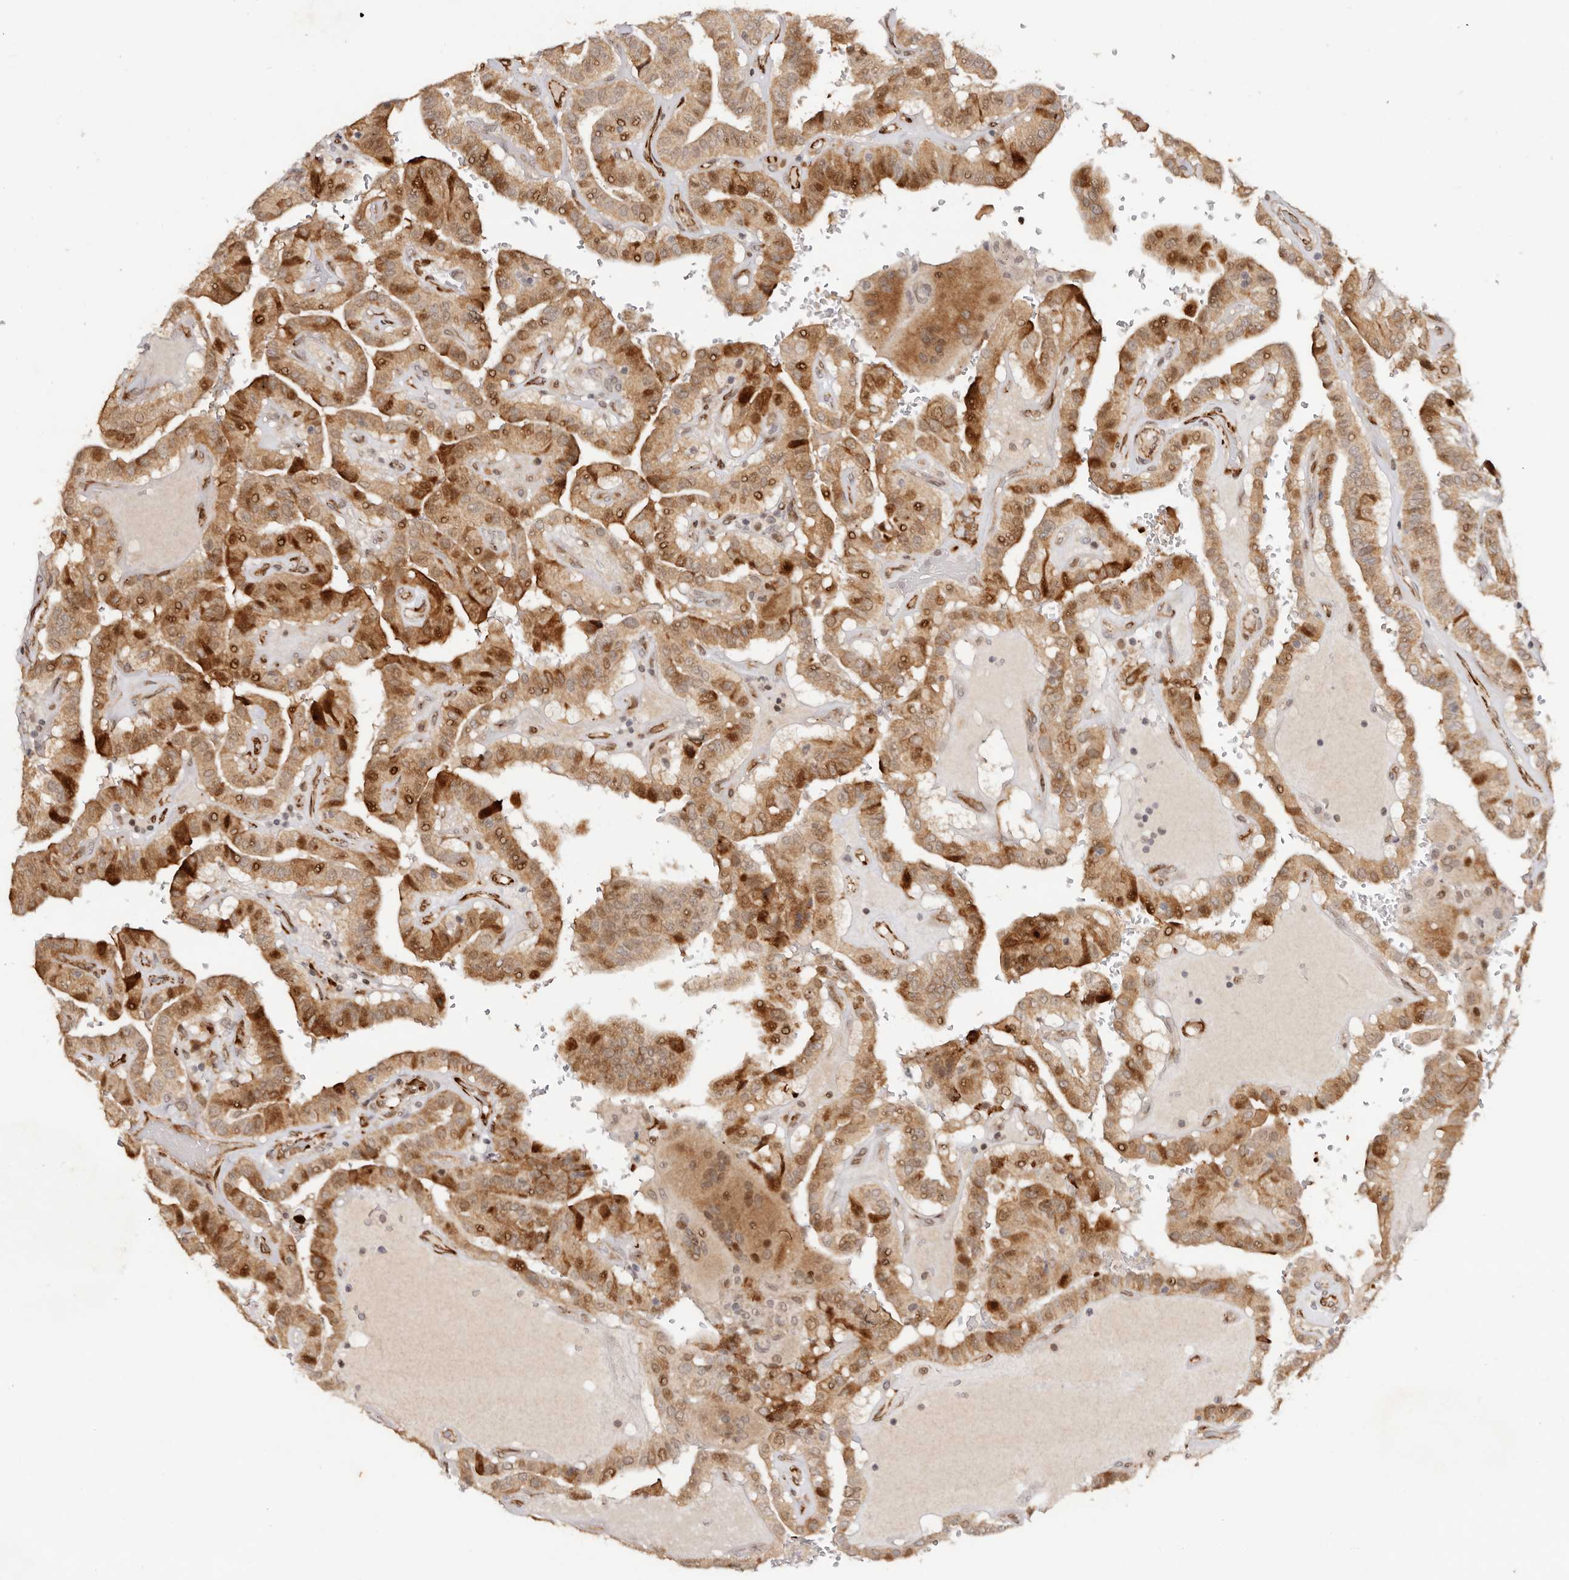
{"staining": {"intensity": "moderate", "quantity": ">75%", "location": "cytoplasmic/membranous,nuclear"}, "tissue": "thyroid cancer", "cell_type": "Tumor cells", "image_type": "cancer", "snomed": [{"axis": "morphology", "description": "Papillary adenocarcinoma, NOS"}, {"axis": "topography", "description": "Thyroid gland"}], "caption": "Thyroid cancer stained for a protein exhibits moderate cytoplasmic/membranous and nuclear positivity in tumor cells.", "gene": "BCL2L15", "patient": {"sex": "male", "age": 77}}